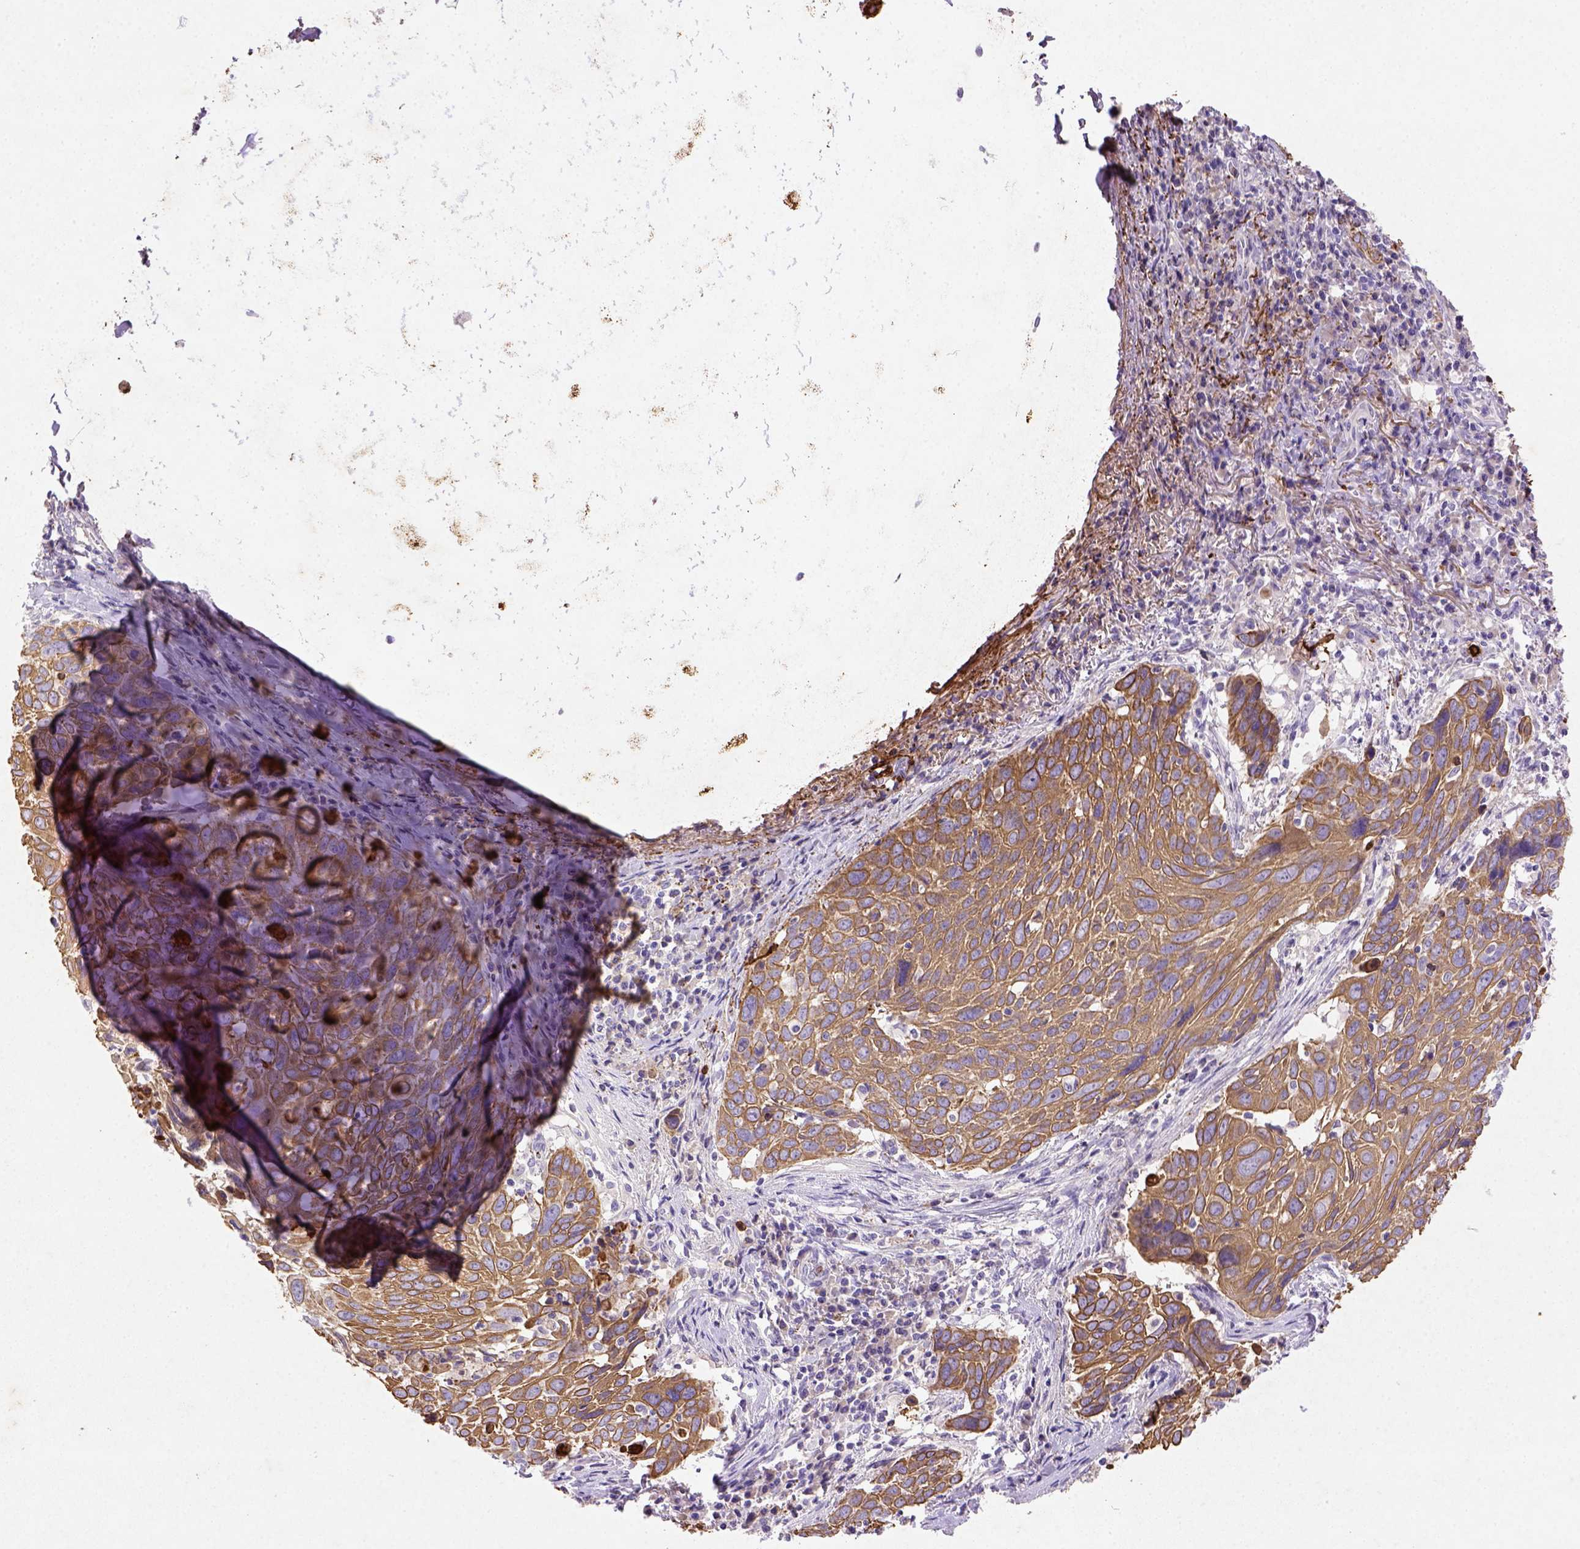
{"staining": {"intensity": "moderate", "quantity": ">75%", "location": "cytoplasmic/membranous"}, "tissue": "lung cancer", "cell_type": "Tumor cells", "image_type": "cancer", "snomed": [{"axis": "morphology", "description": "Squamous cell carcinoma, NOS"}, {"axis": "topography", "description": "Lung"}], "caption": "Squamous cell carcinoma (lung) was stained to show a protein in brown. There is medium levels of moderate cytoplasmic/membranous positivity in approximately >75% of tumor cells.", "gene": "NUDT2", "patient": {"sex": "male", "age": 57}}